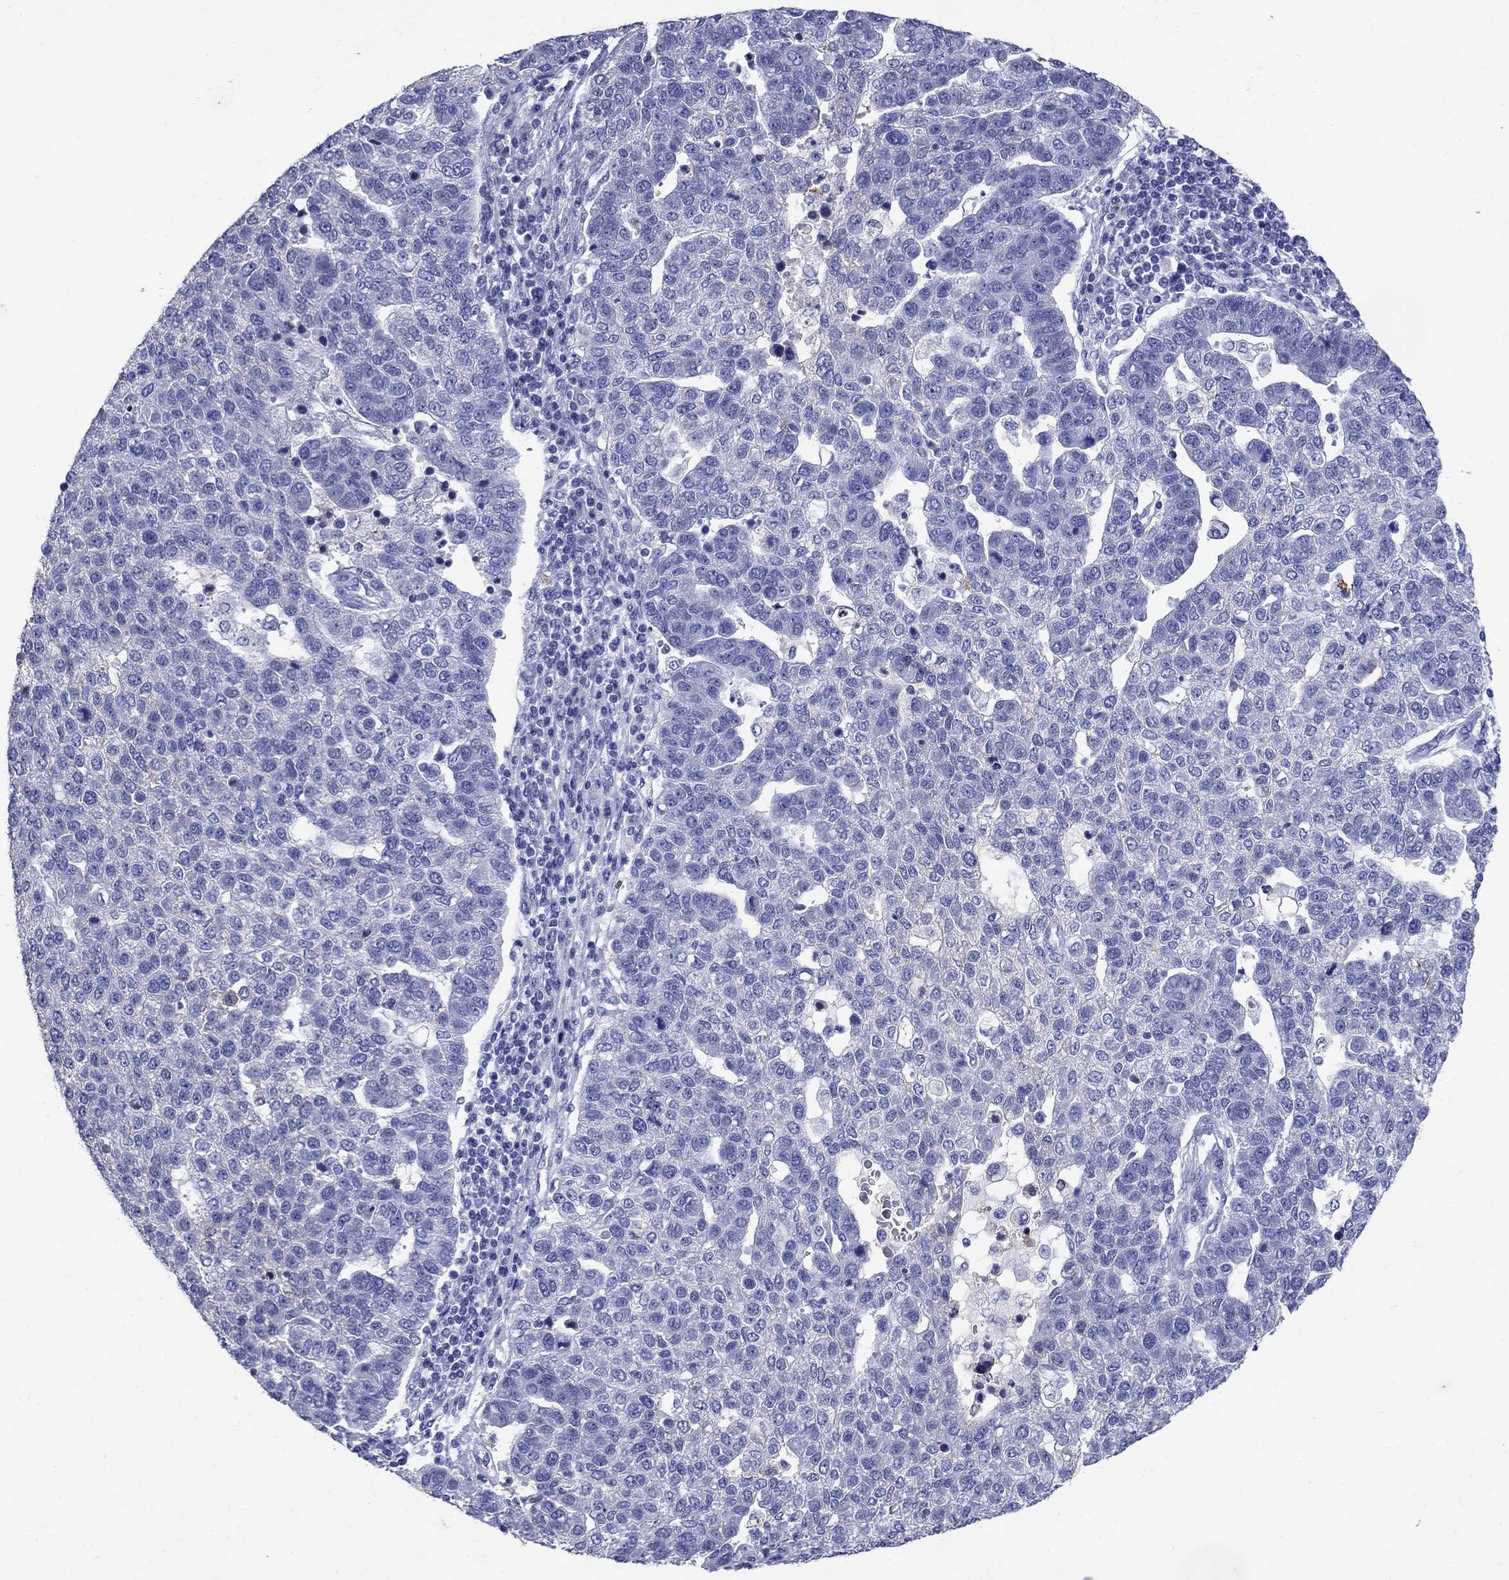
{"staining": {"intensity": "negative", "quantity": "none", "location": "none"}, "tissue": "pancreatic cancer", "cell_type": "Tumor cells", "image_type": "cancer", "snomed": [{"axis": "morphology", "description": "Adenocarcinoma, NOS"}, {"axis": "topography", "description": "Pancreas"}], "caption": "Immunohistochemistry (IHC) image of pancreatic cancer (adenocarcinoma) stained for a protein (brown), which demonstrates no staining in tumor cells.", "gene": "CD1A", "patient": {"sex": "female", "age": 61}}